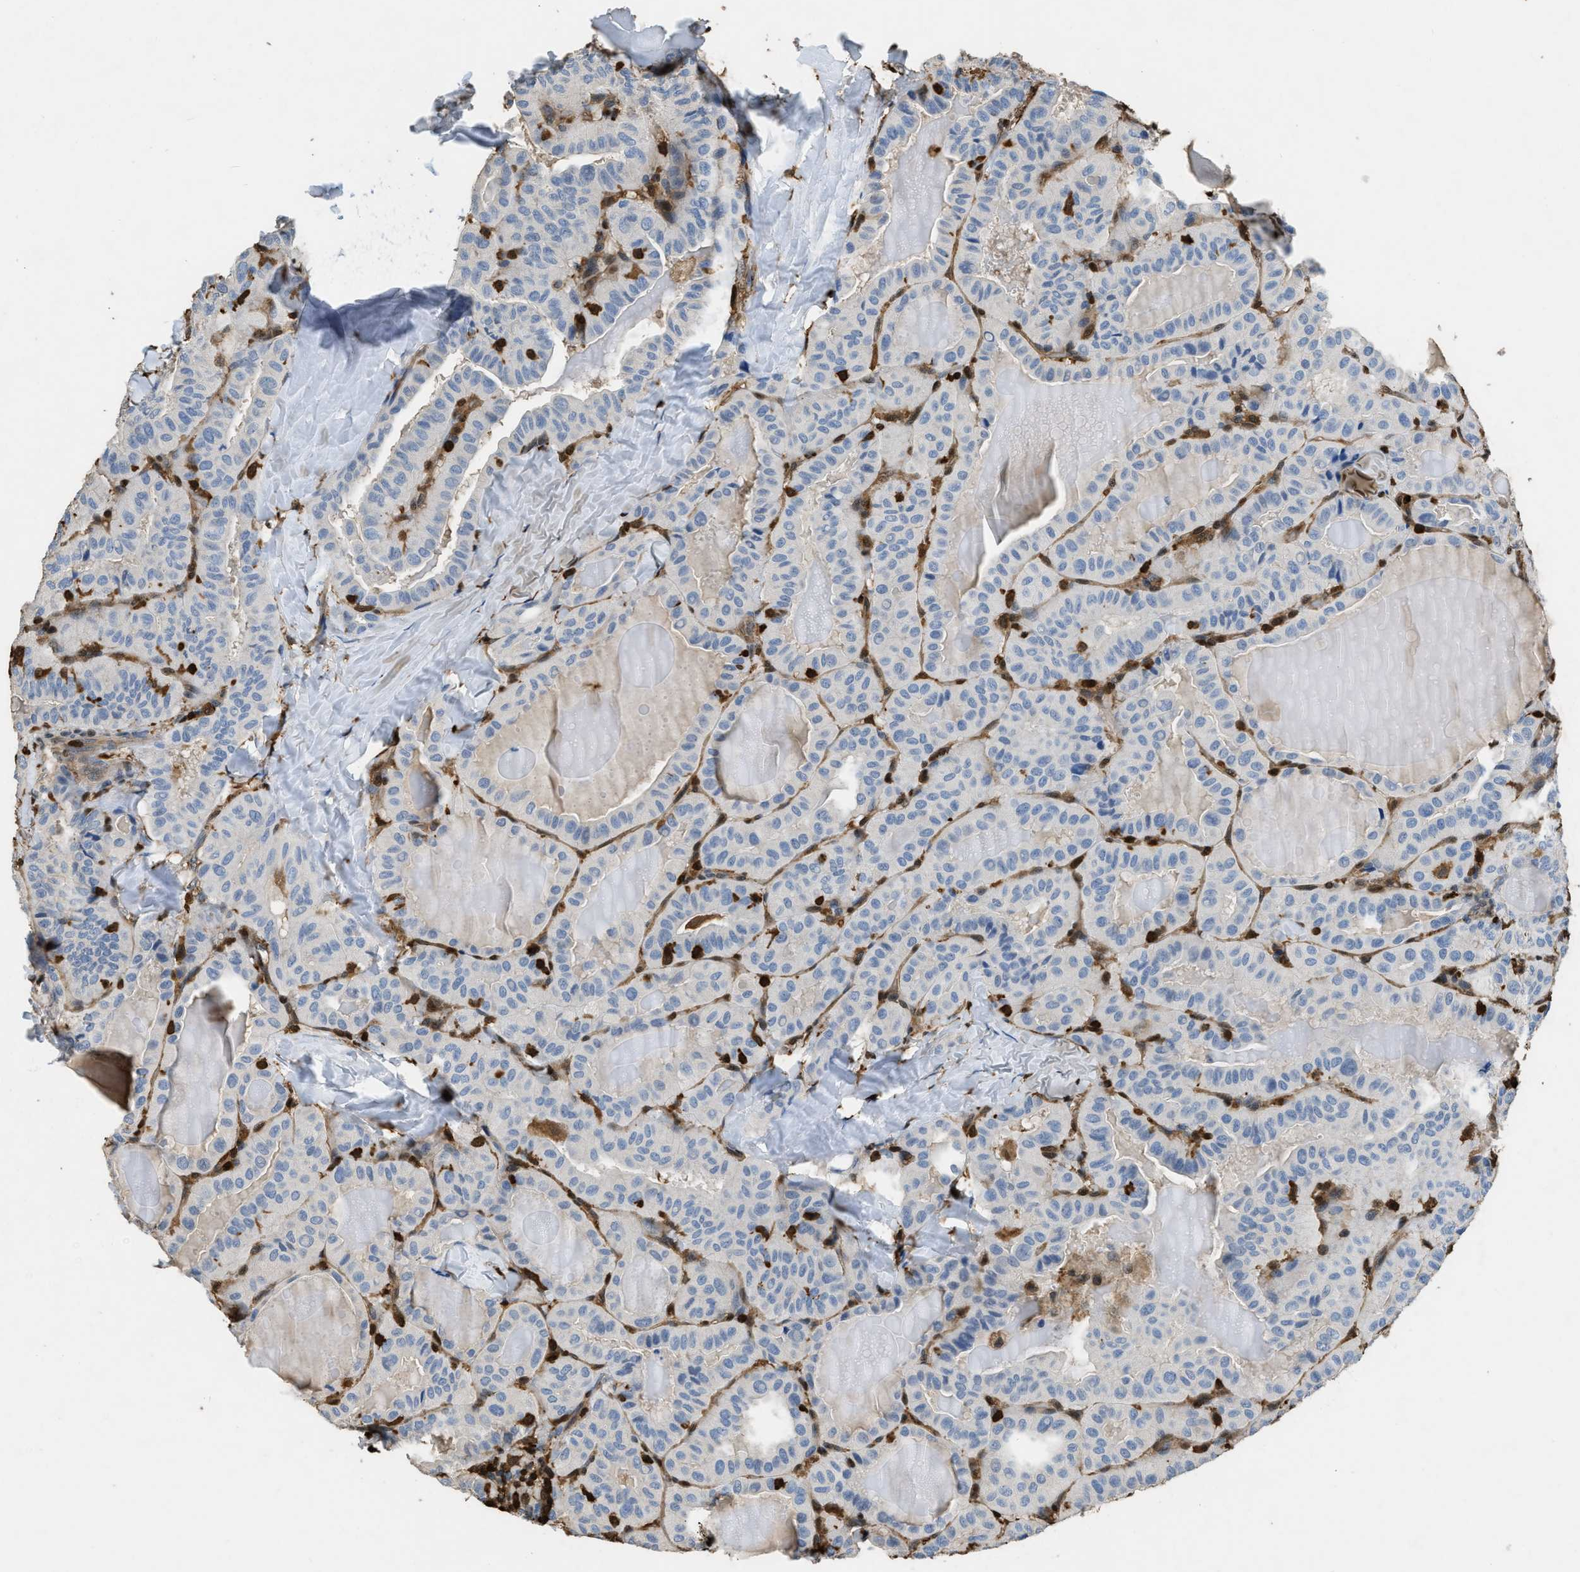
{"staining": {"intensity": "negative", "quantity": "none", "location": "none"}, "tissue": "thyroid cancer", "cell_type": "Tumor cells", "image_type": "cancer", "snomed": [{"axis": "morphology", "description": "Papillary adenocarcinoma, NOS"}, {"axis": "topography", "description": "Thyroid gland"}], "caption": "Tumor cells are negative for protein expression in human thyroid cancer (papillary adenocarcinoma).", "gene": "ARHGDIB", "patient": {"sex": "male", "age": 77}}